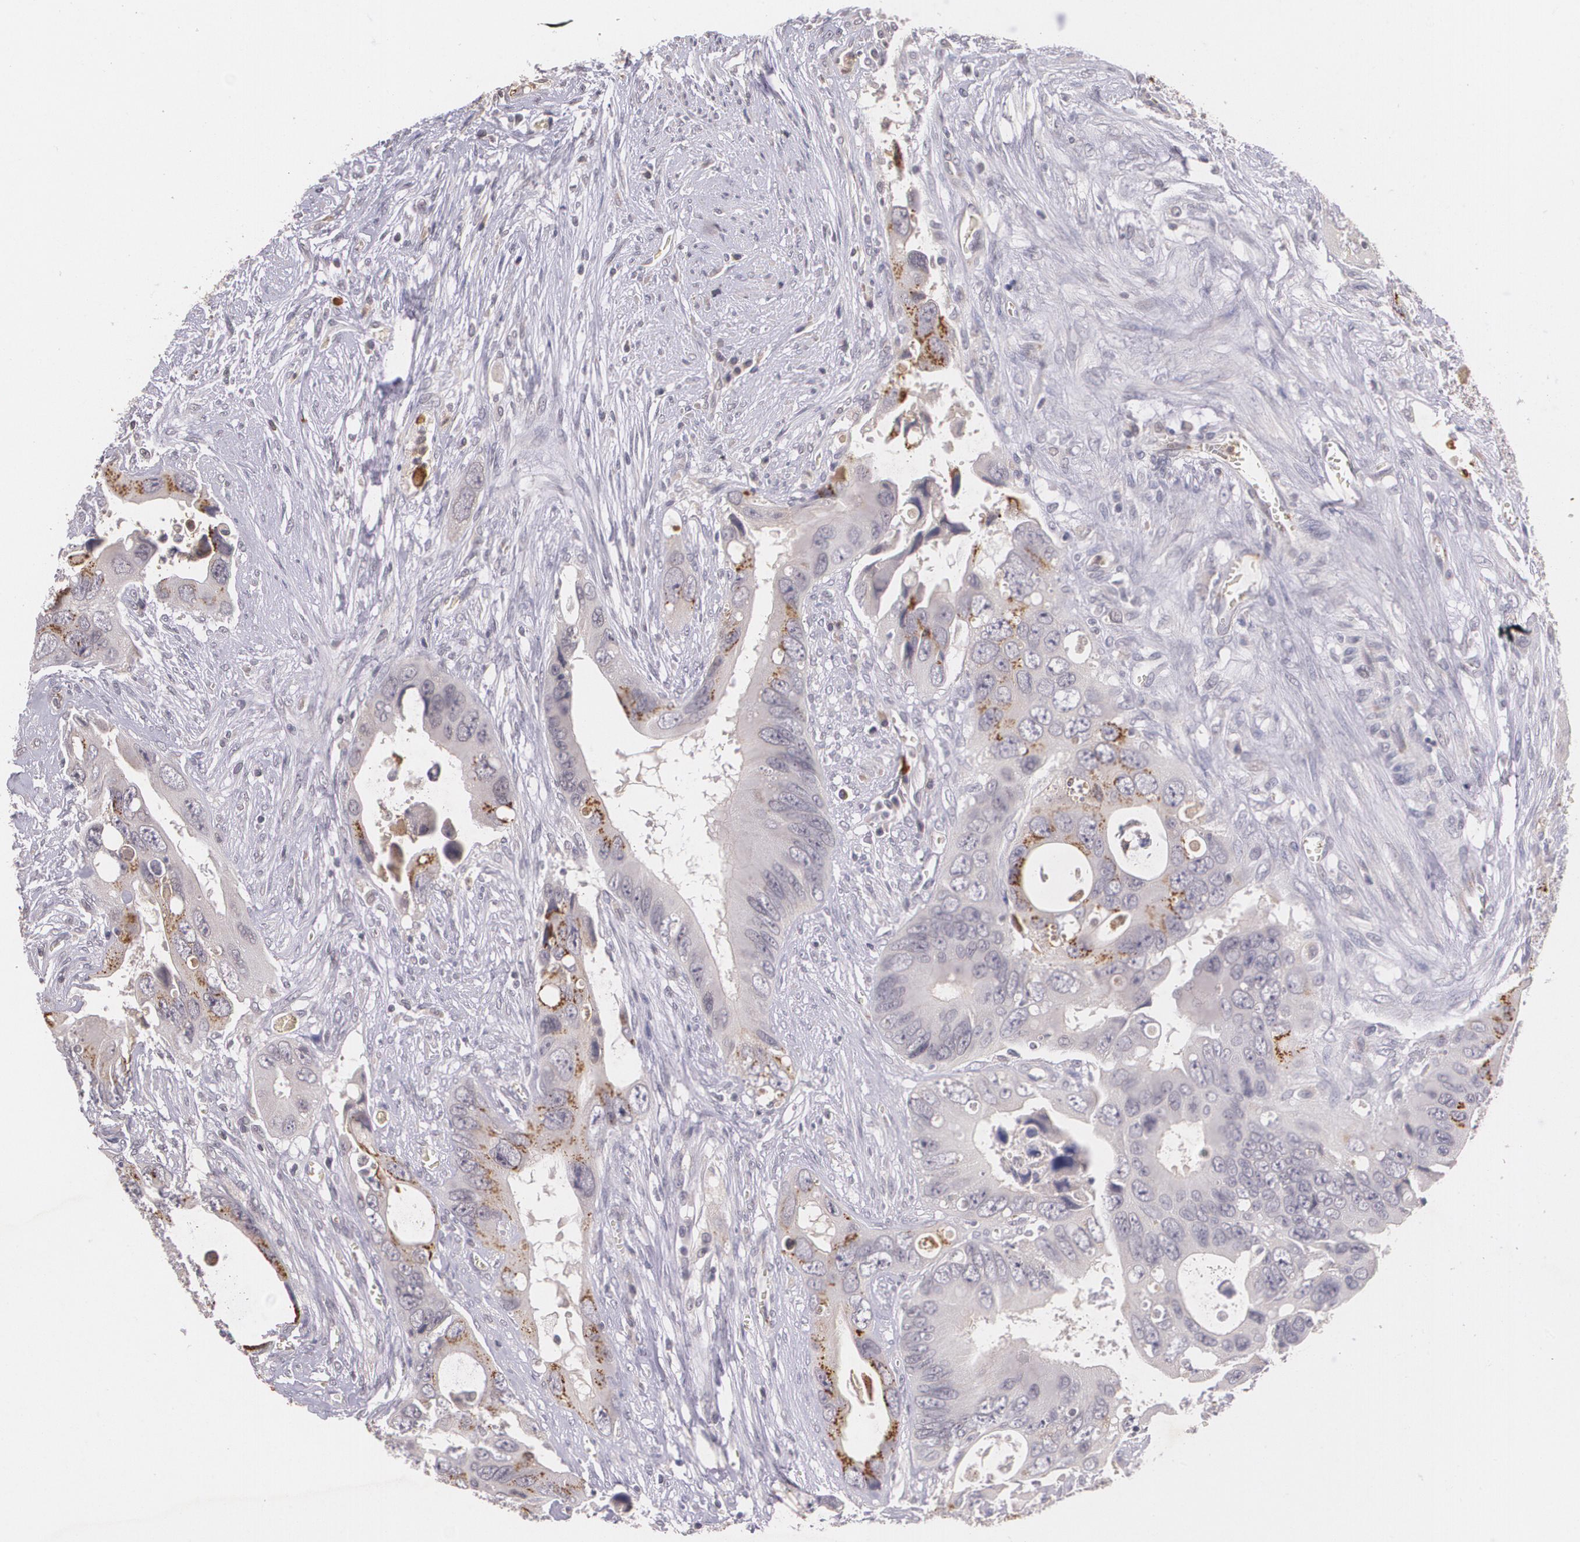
{"staining": {"intensity": "weak", "quantity": ">75%", "location": "cytoplasmic/membranous"}, "tissue": "colorectal cancer", "cell_type": "Tumor cells", "image_type": "cancer", "snomed": [{"axis": "morphology", "description": "Adenocarcinoma, NOS"}, {"axis": "topography", "description": "Rectum"}], "caption": "IHC (DAB) staining of adenocarcinoma (colorectal) displays weak cytoplasmic/membranous protein staining in about >75% of tumor cells.", "gene": "TM4SF1", "patient": {"sex": "male", "age": 70}}